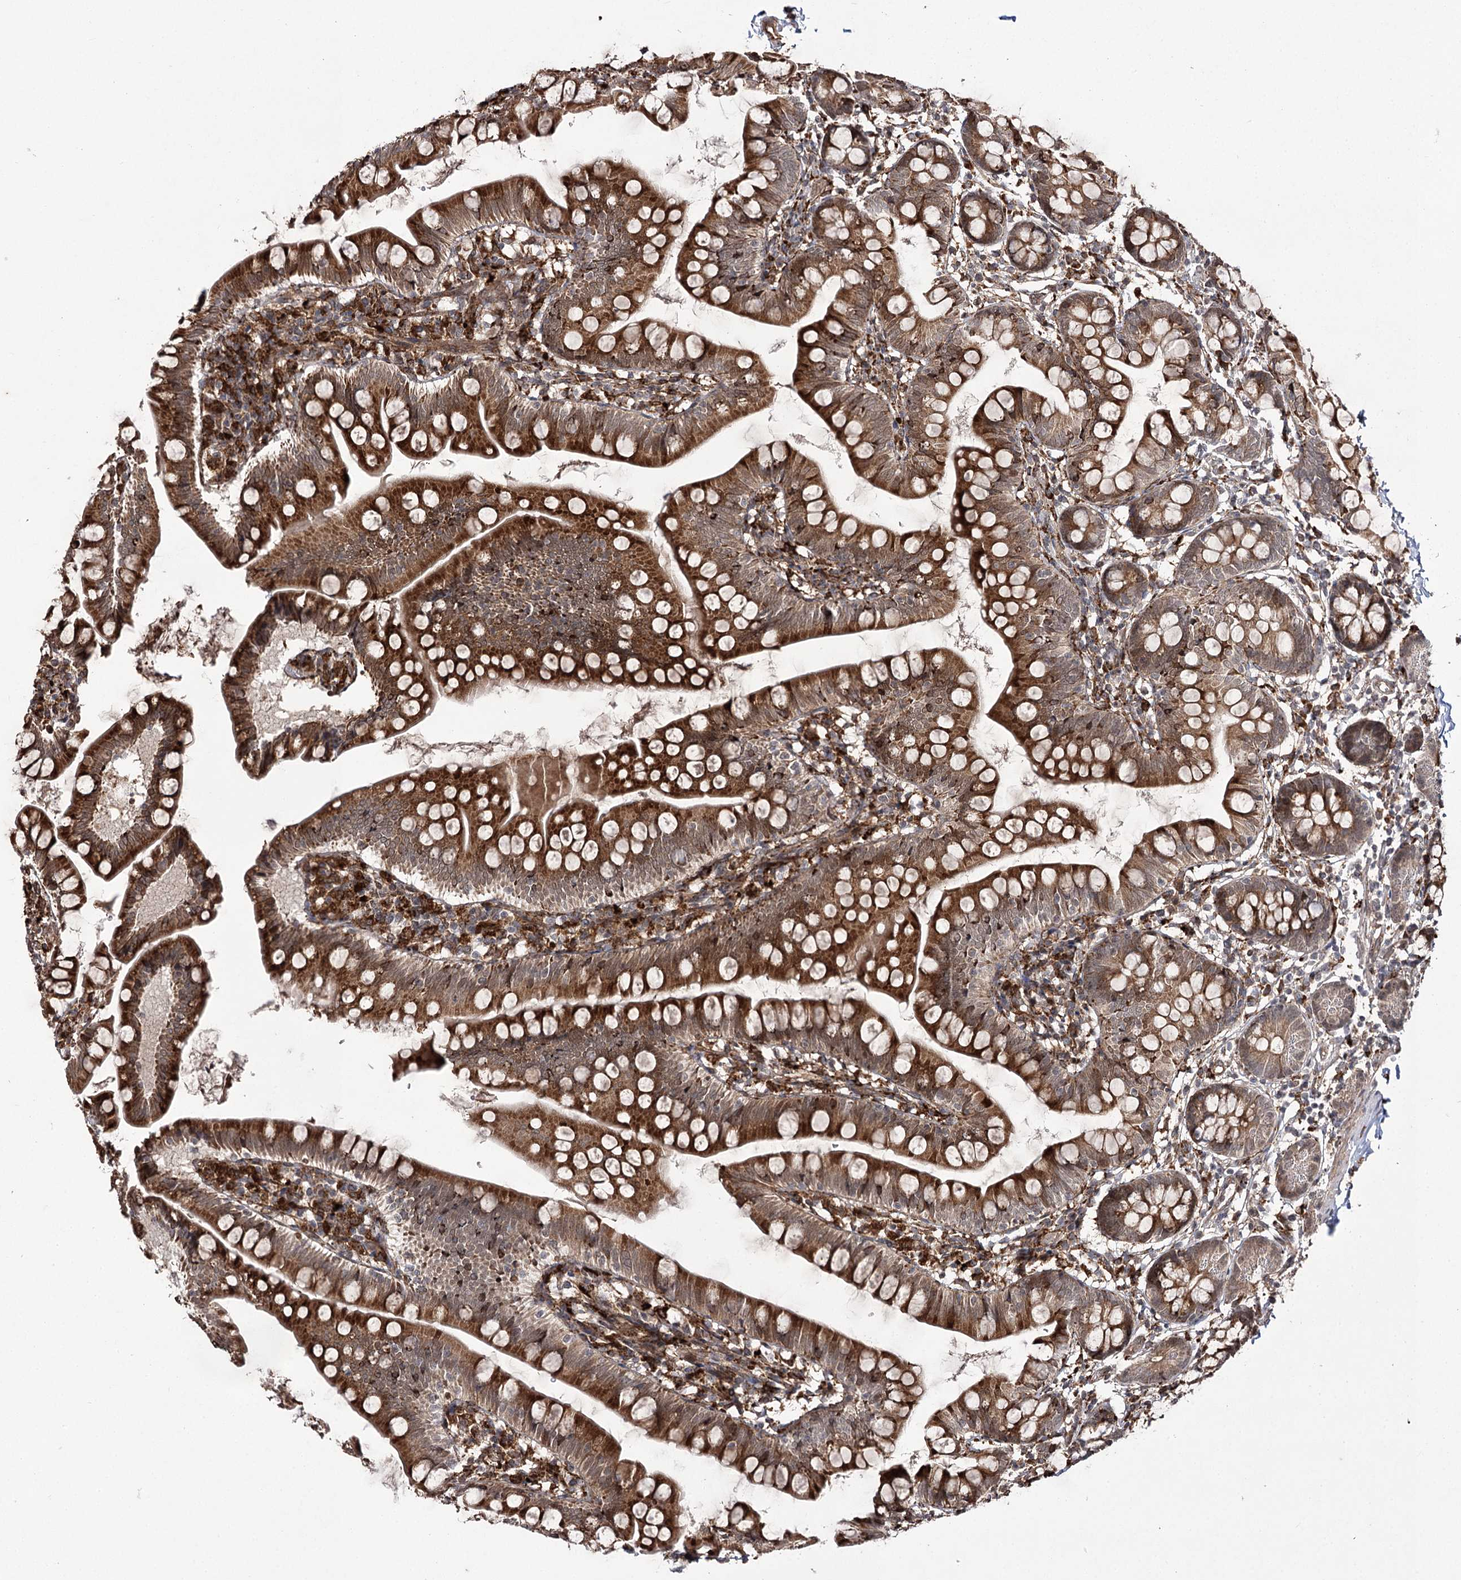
{"staining": {"intensity": "moderate", "quantity": ">75%", "location": "cytoplasmic/membranous"}, "tissue": "small intestine", "cell_type": "Glandular cells", "image_type": "normal", "snomed": [{"axis": "morphology", "description": "Normal tissue, NOS"}, {"axis": "topography", "description": "Small intestine"}], "caption": "About >75% of glandular cells in benign human small intestine demonstrate moderate cytoplasmic/membranous protein staining as visualized by brown immunohistochemical staining.", "gene": "FANCL", "patient": {"sex": "male", "age": 7}}